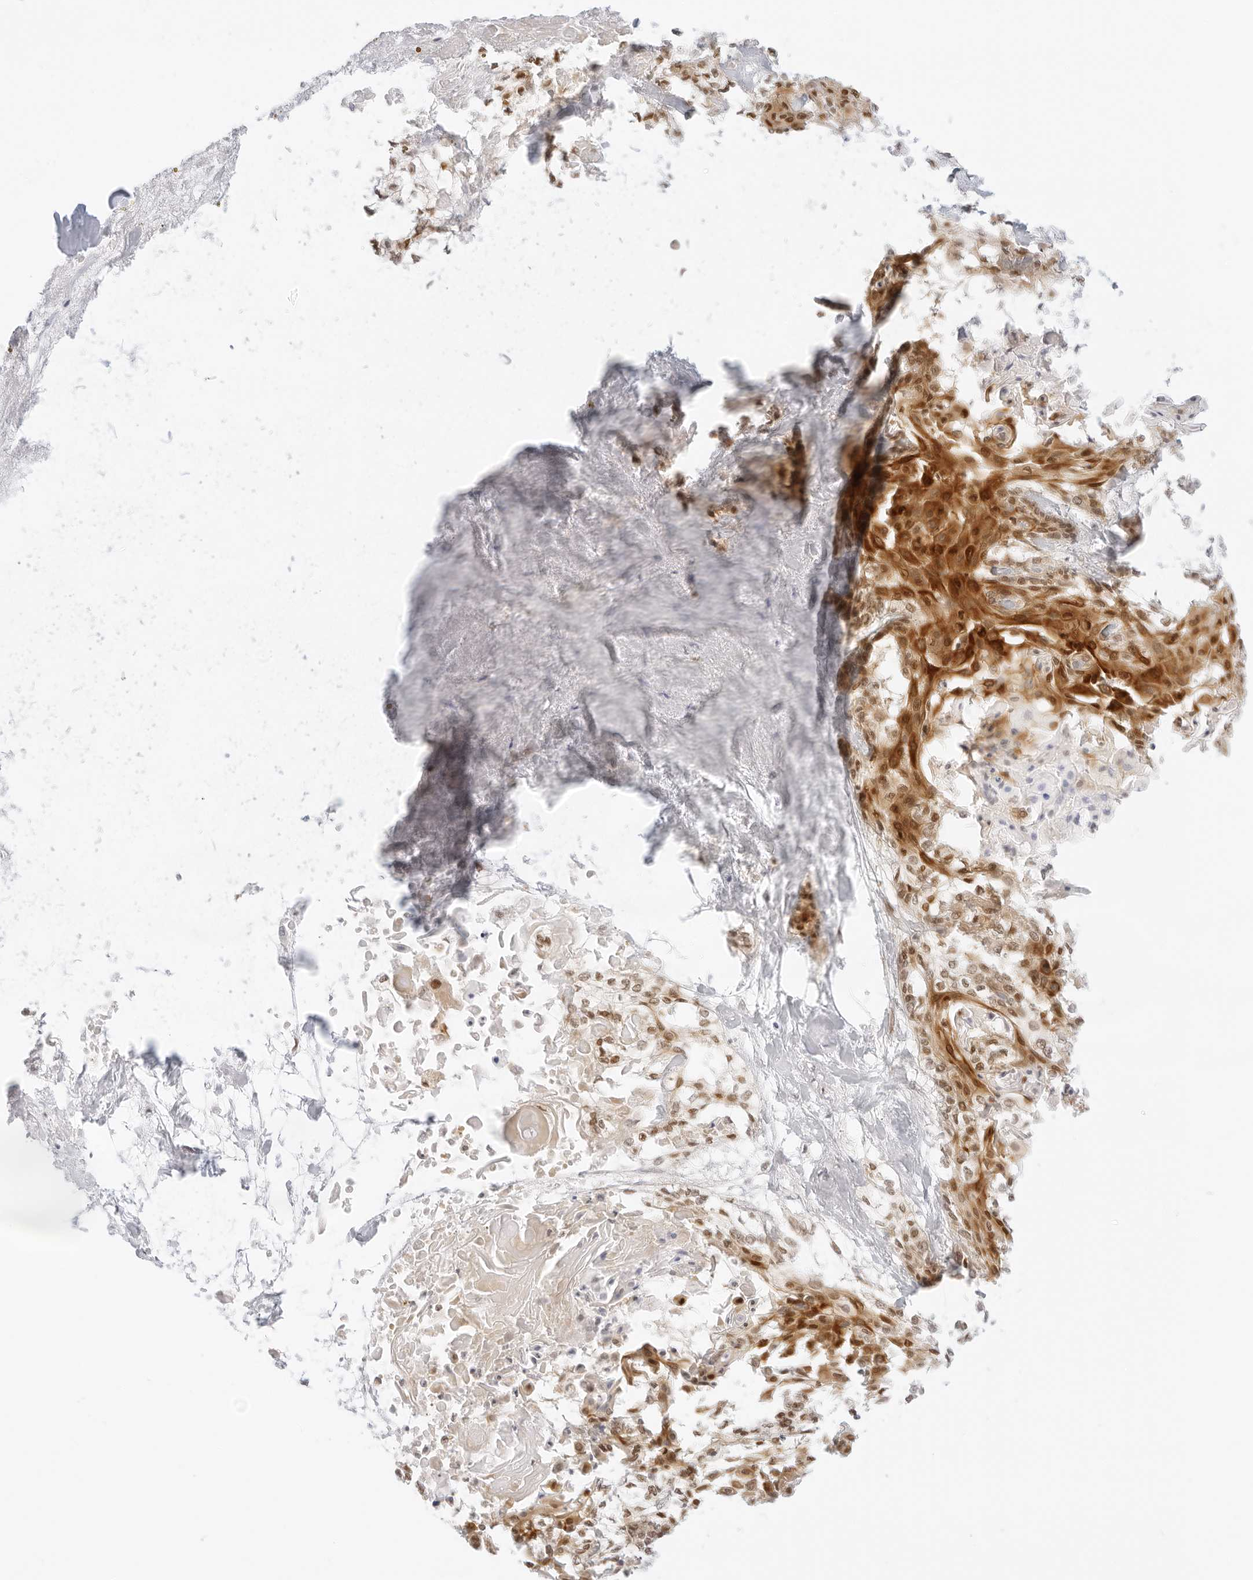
{"staining": {"intensity": "moderate", "quantity": ">75%", "location": "cytoplasmic/membranous,nuclear"}, "tissue": "cervical cancer", "cell_type": "Tumor cells", "image_type": "cancer", "snomed": [{"axis": "morphology", "description": "Squamous cell carcinoma, NOS"}, {"axis": "topography", "description": "Cervix"}], "caption": "Protein analysis of cervical squamous cell carcinoma tissue exhibits moderate cytoplasmic/membranous and nuclear positivity in about >75% of tumor cells.", "gene": "POLR3C", "patient": {"sex": "female", "age": 57}}